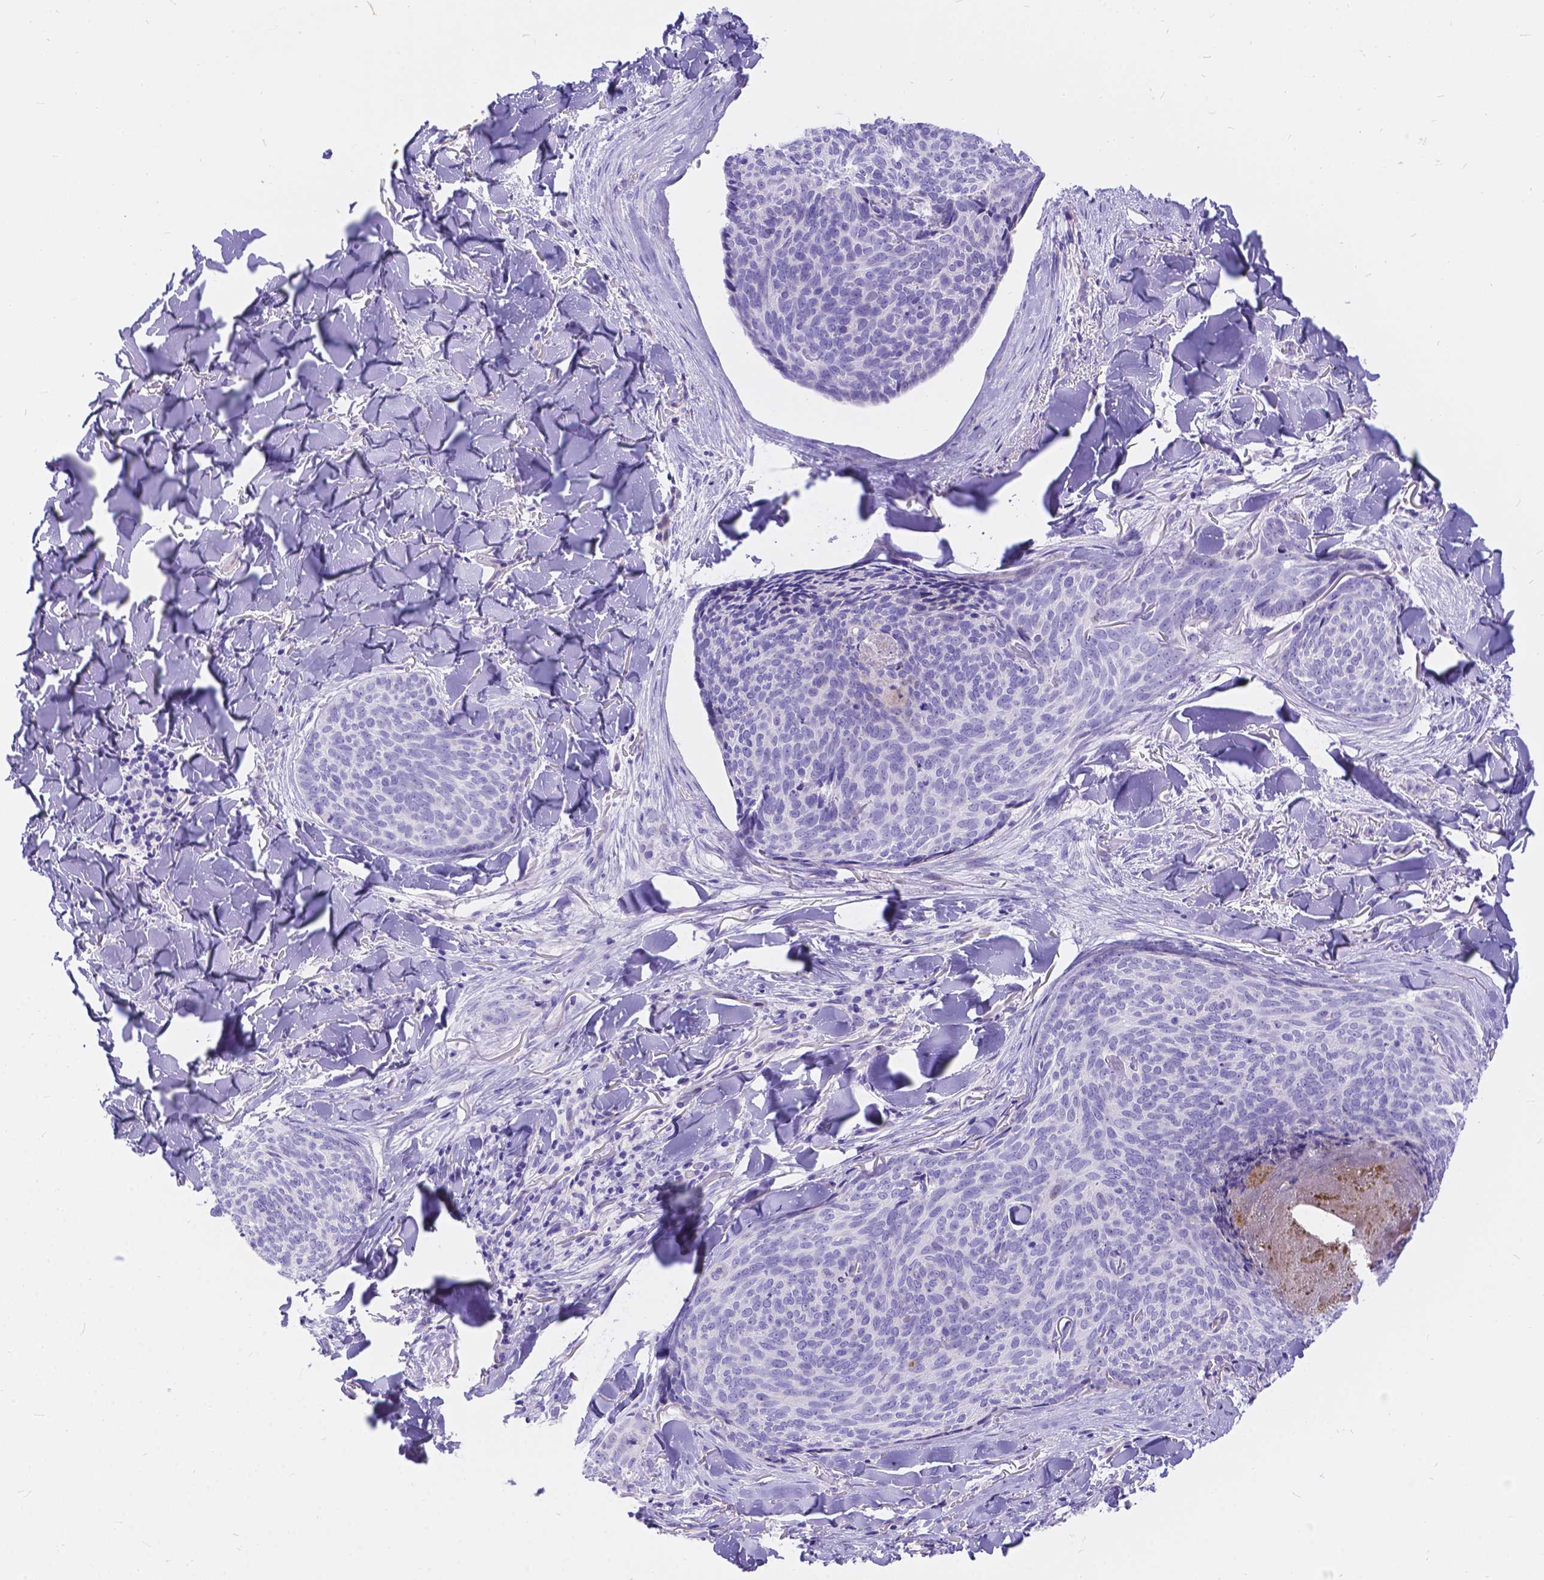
{"staining": {"intensity": "negative", "quantity": "none", "location": "none"}, "tissue": "skin cancer", "cell_type": "Tumor cells", "image_type": "cancer", "snomed": [{"axis": "morphology", "description": "Basal cell carcinoma"}, {"axis": "topography", "description": "Skin"}], "caption": "Protein analysis of skin cancer demonstrates no significant expression in tumor cells. (Stains: DAB immunohistochemistry (IHC) with hematoxylin counter stain, Microscopy: brightfield microscopy at high magnification).", "gene": "KLHL10", "patient": {"sex": "female", "age": 82}}